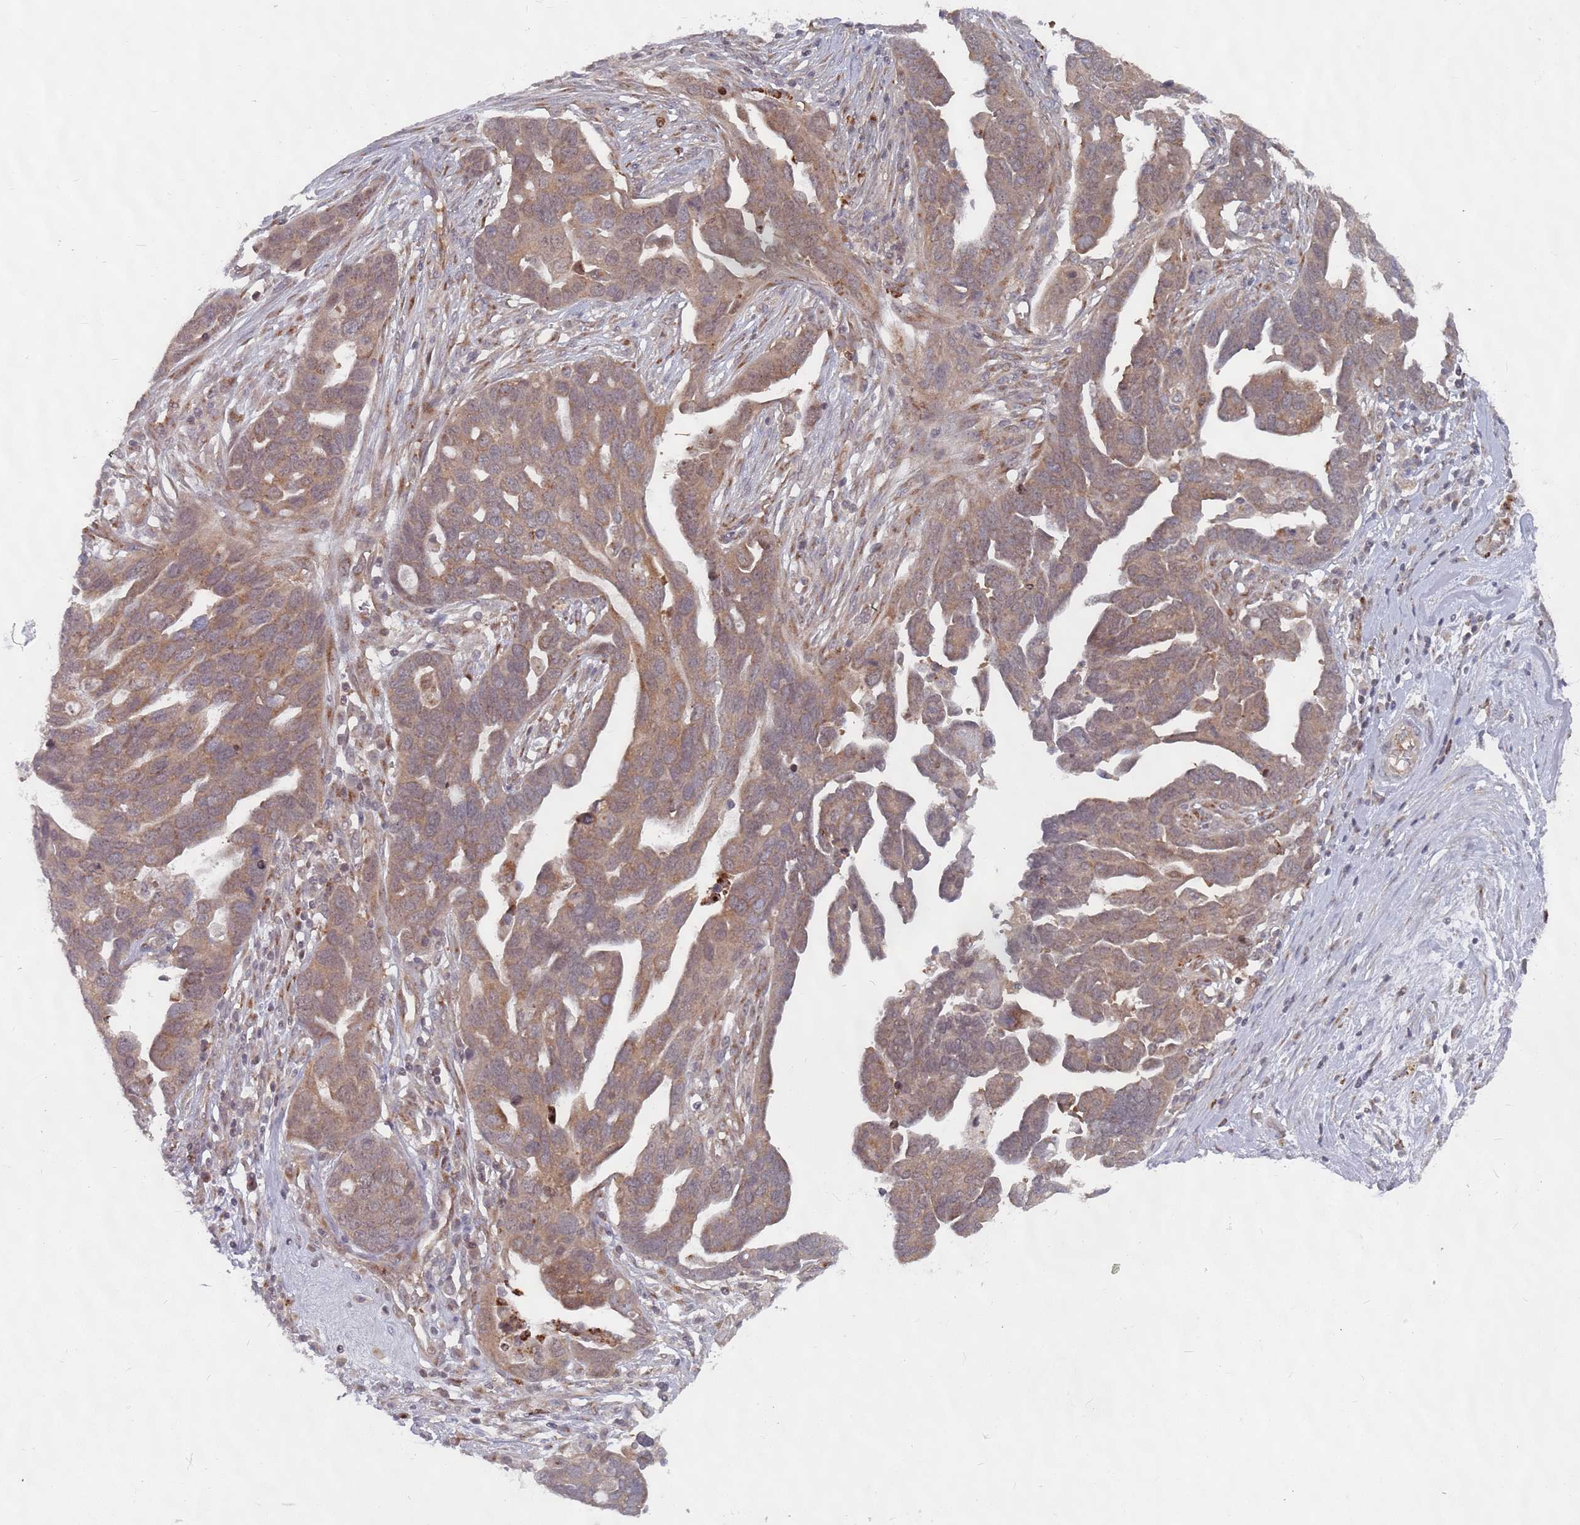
{"staining": {"intensity": "moderate", "quantity": ">75%", "location": "cytoplasmic/membranous"}, "tissue": "ovarian cancer", "cell_type": "Tumor cells", "image_type": "cancer", "snomed": [{"axis": "morphology", "description": "Cystadenocarcinoma, serous, NOS"}, {"axis": "topography", "description": "Ovary"}], "caption": "Human ovarian serous cystadenocarcinoma stained with a brown dye reveals moderate cytoplasmic/membranous positive expression in about >75% of tumor cells.", "gene": "FMO4", "patient": {"sex": "female", "age": 54}}